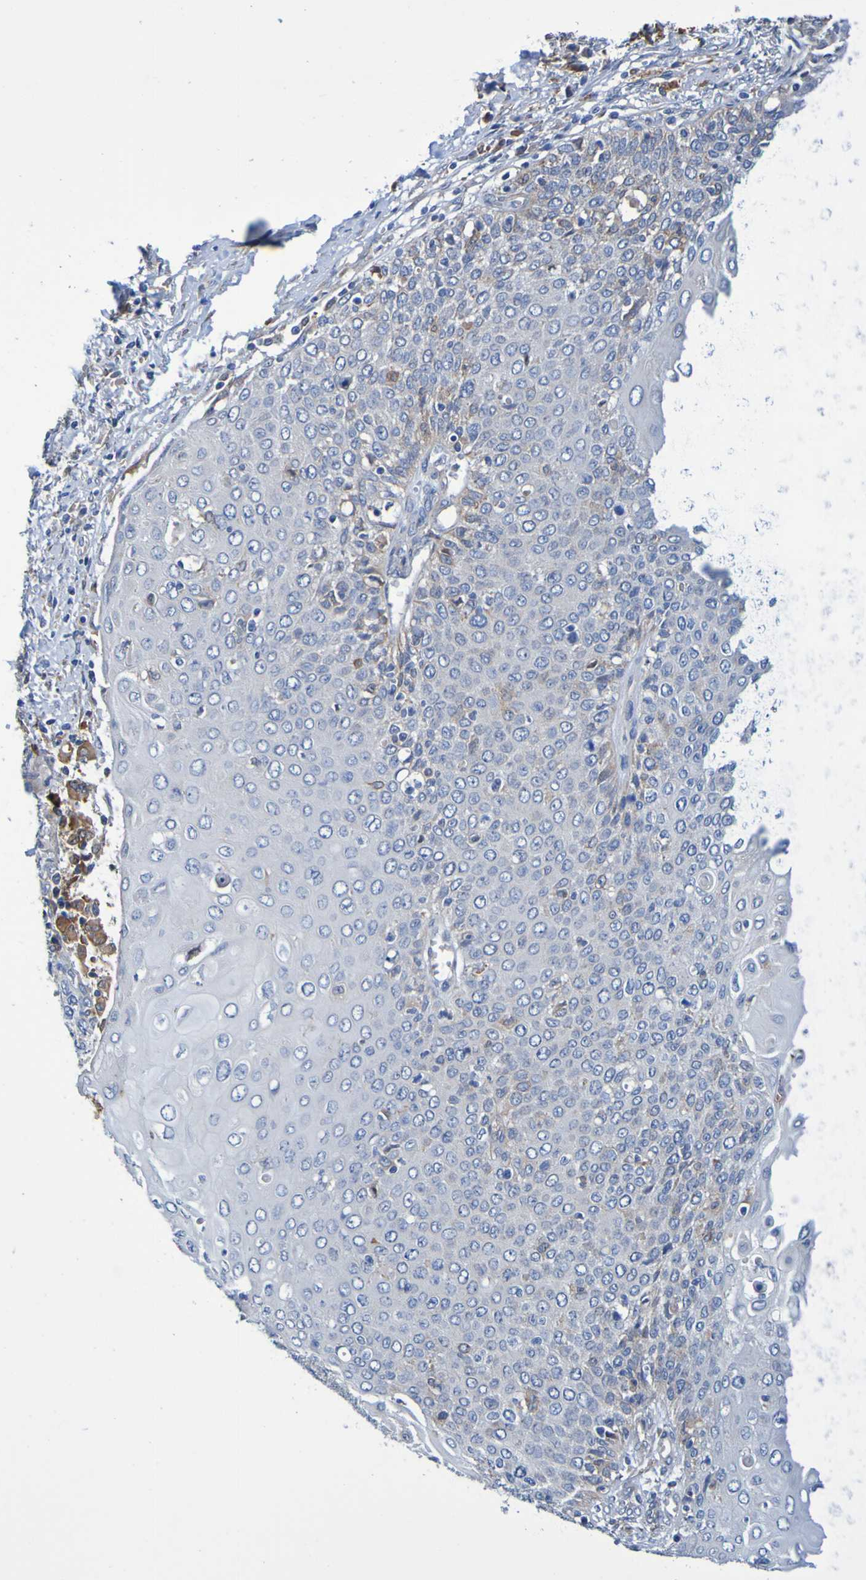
{"staining": {"intensity": "negative", "quantity": "none", "location": "none"}, "tissue": "cervical cancer", "cell_type": "Tumor cells", "image_type": "cancer", "snomed": [{"axis": "morphology", "description": "Squamous cell carcinoma, NOS"}, {"axis": "topography", "description": "Cervix"}], "caption": "This image is of cervical cancer stained with immunohistochemistry to label a protein in brown with the nuclei are counter-stained blue. There is no positivity in tumor cells.", "gene": "METAP2", "patient": {"sex": "female", "age": 39}}